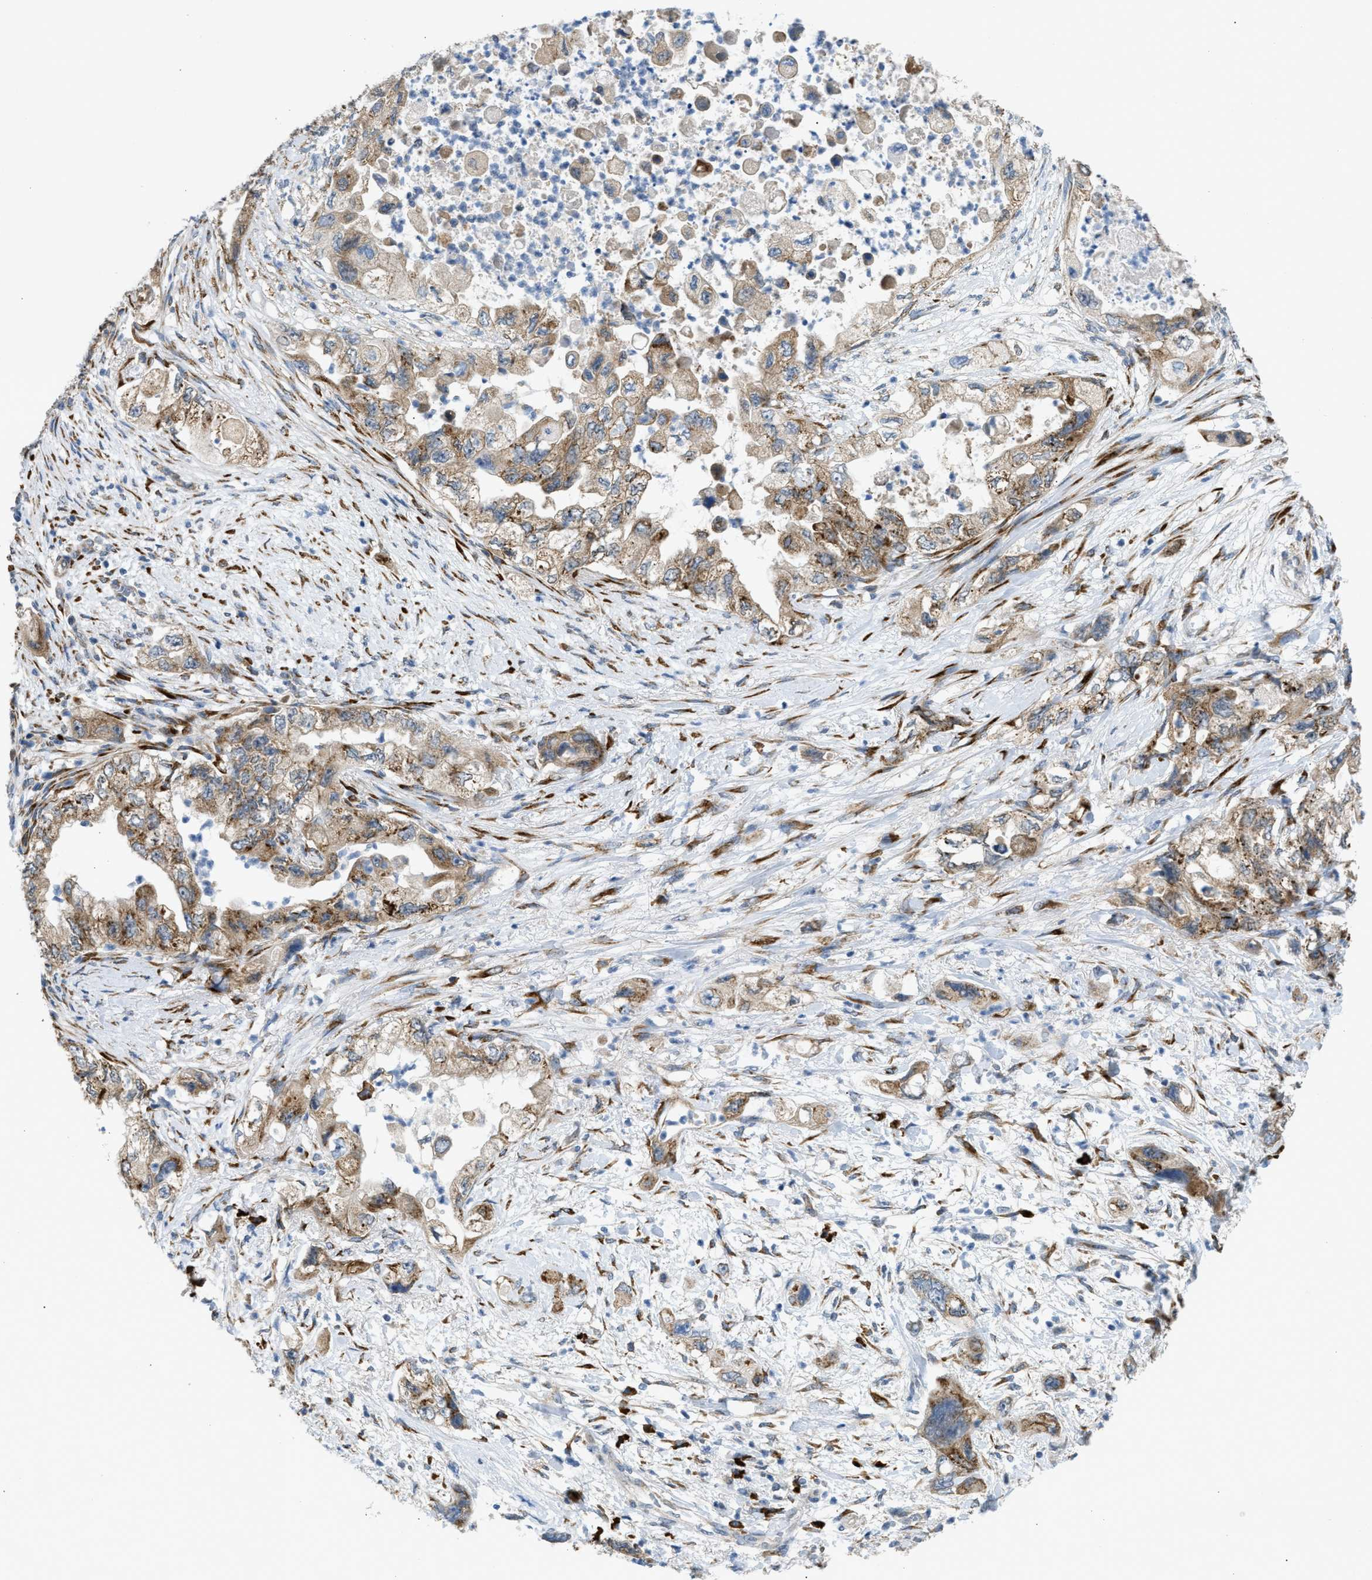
{"staining": {"intensity": "moderate", "quantity": ">75%", "location": "cytoplasmic/membranous"}, "tissue": "pancreatic cancer", "cell_type": "Tumor cells", "image_type": "cancer", "snomed": [{"axis": "morphology", "description": "Adenocarcinoma, NOS"}, {"axis": "topography", "description": "Pancreas"}], "caption": "IHC histopathology image of neoplastic tissue: human adenocarcinoma (pancreatic) stained using immunohistochemistry shows medium levels of moderate protein expression localized specifically in the cytoplasmic/membranous of tumor cells, appearing as a cytoplasmic/membranous brown color.", "gene": "KCNC2", "patient": {"sex": "female", "age": 73}}